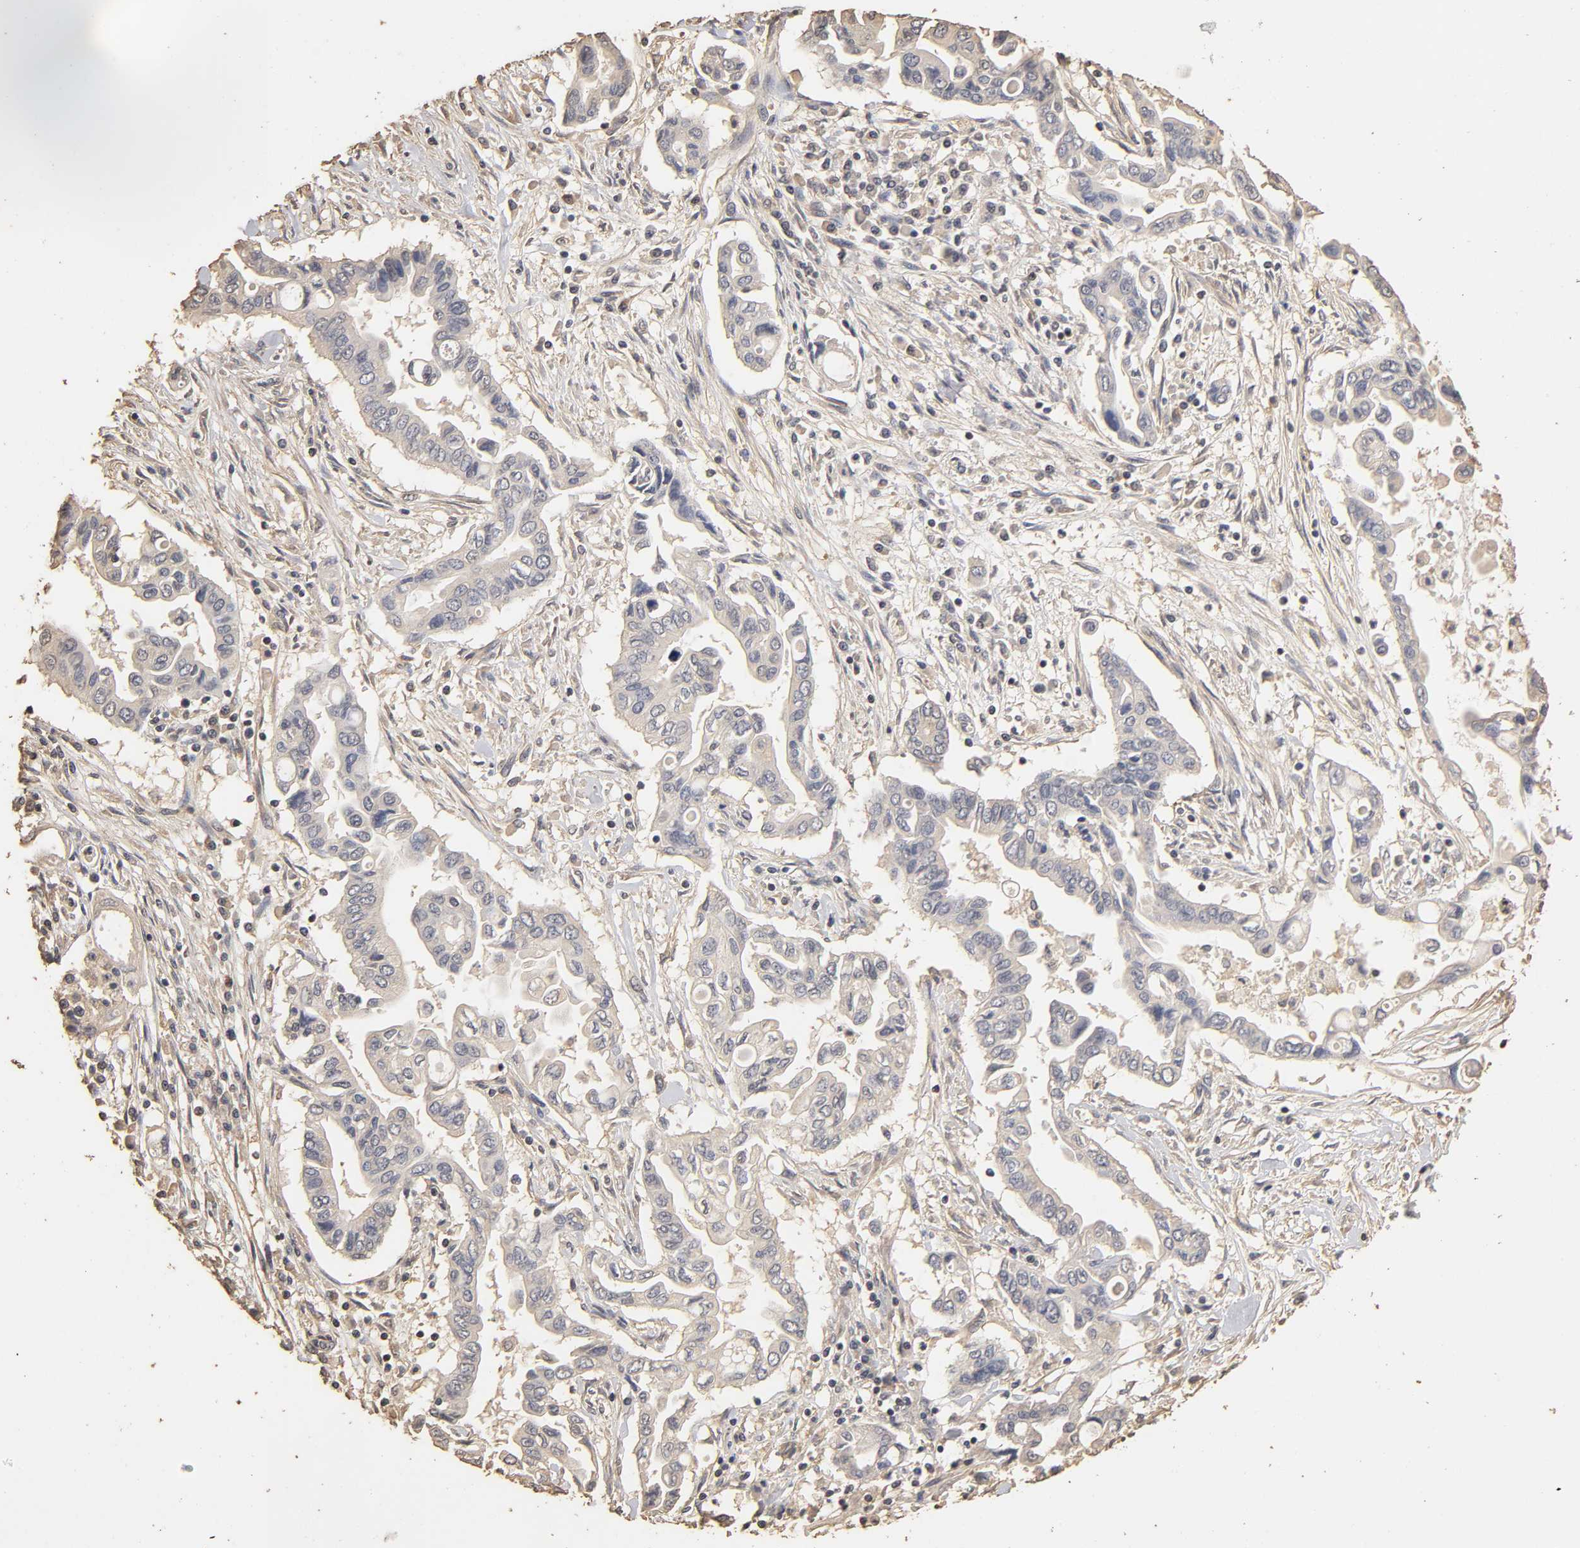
{"staining": {"intensity": "negative", "quantity": "none", "location": "none"}, "tissue": "pancreatic cancer", "cell_type": "Tumor cells", "image_type": "cancer", "snomed": [{"axis": "morphology", "description": "Adenocarcinoma, NOS"}, {"axis": "topography", "description": "Pancreas"}], "caption": "Human adenocarcinoma (pancreatic) stained for a protein using IHC displays no expression in tumor cells.", "gene": "VSIG4", "patient": {"sex": "female", "age": 57}}